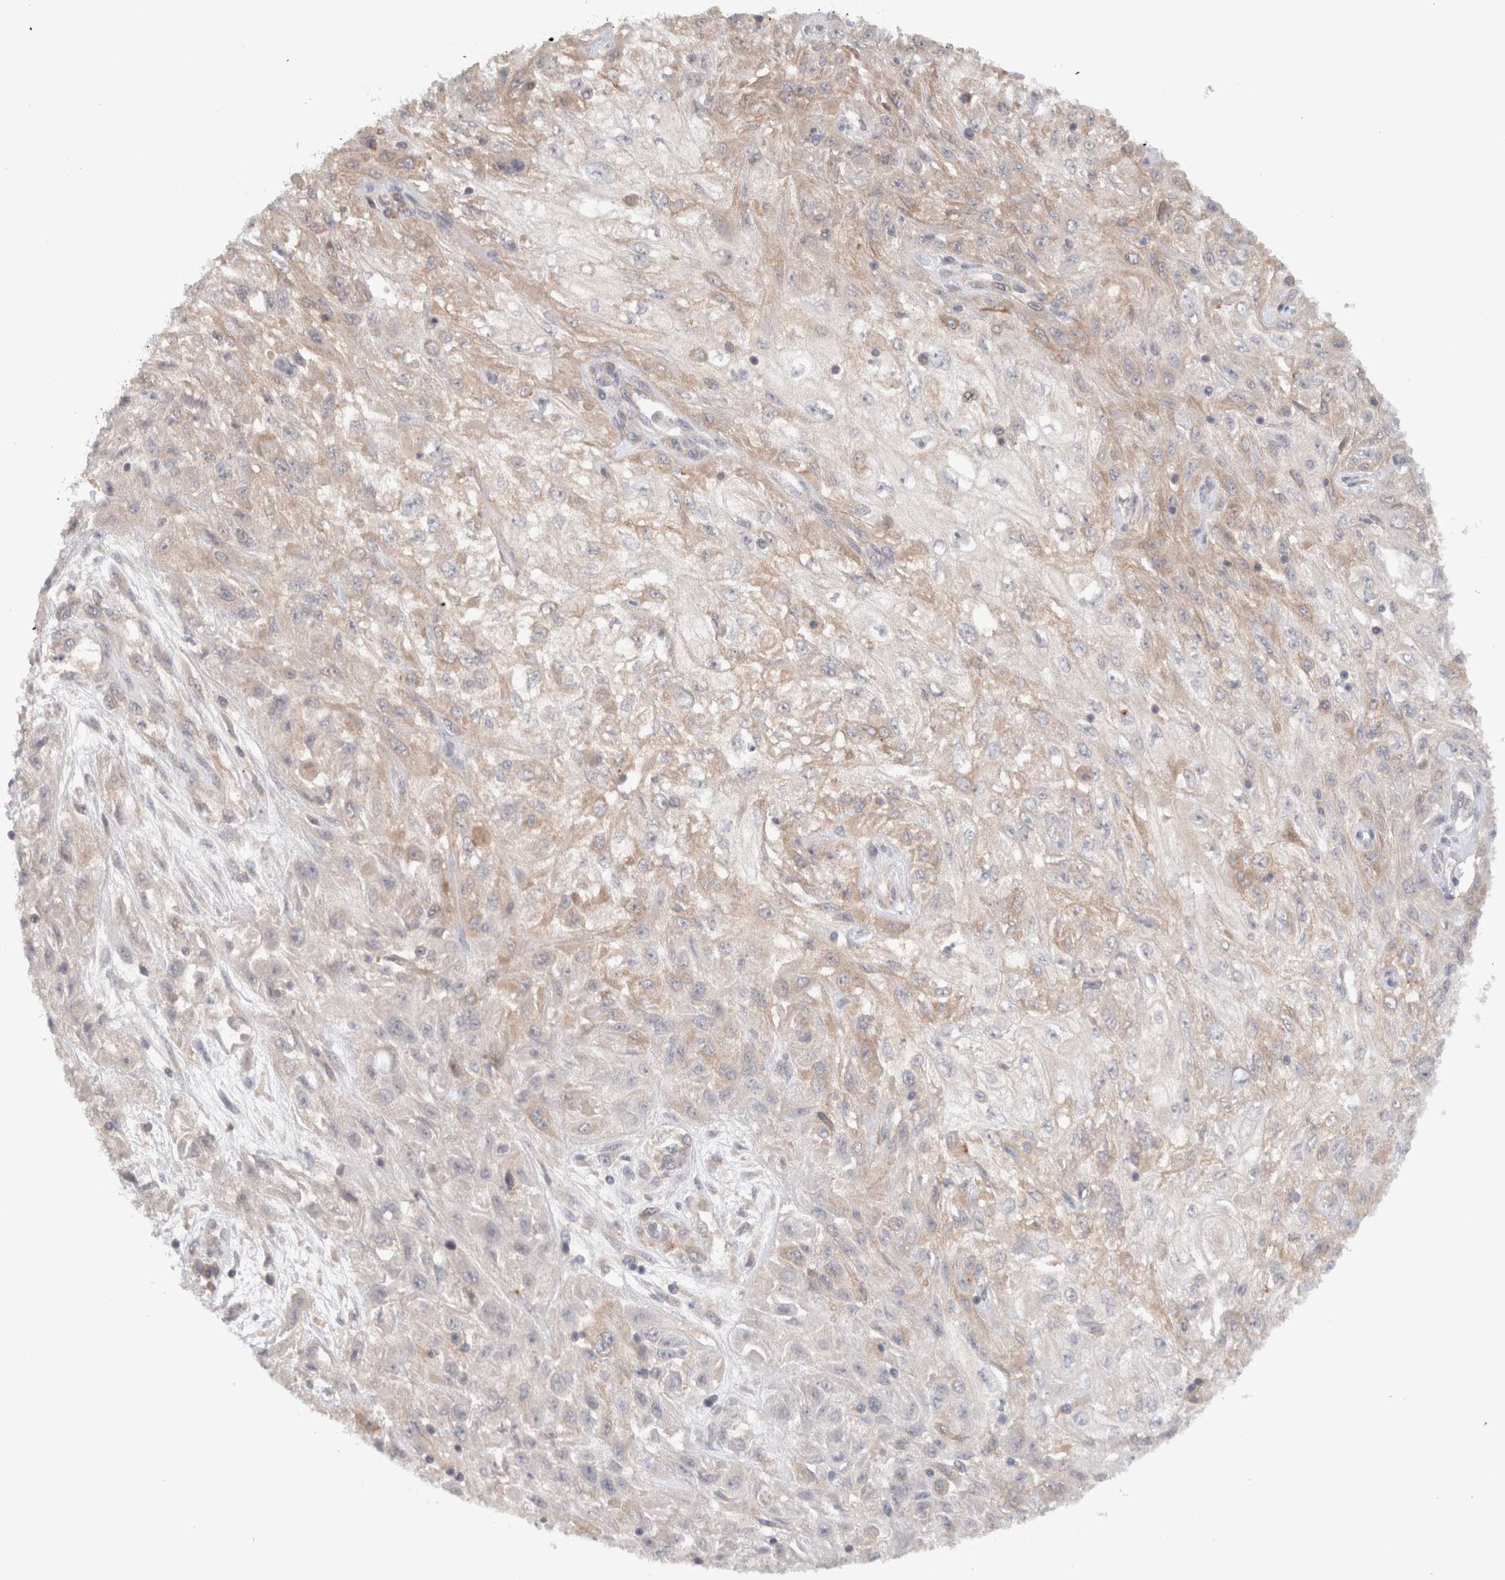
{"staining": {"intensity": "weak", "quantity": "25%-75%", "location": "cytoplasmic/membranous"}, "tissue": "skin cancer", "cell_type": "Tumor cells", "image_type": "cancer", "snomed": [{"axis": "morphology", "description": "Squamous cell carcinoma, NOS"}, {"axis": "morphology", "description": "Squamous cell carcinoma, metastatic, NOS"}, {"axis": "topography", "description": "Skin"}, {"axis": "topography", "description": "Lymph node"}], "caption": "A micrograph showing weak cytoplasmic/membranous staining in about 25%-75% of tumor cells in metastatic squamous cell carcinoma (skin), as visualized by brown immunohistochemical staining.", "gene": "KLHL20", "patient": {"sex": "male", "age": 75}}